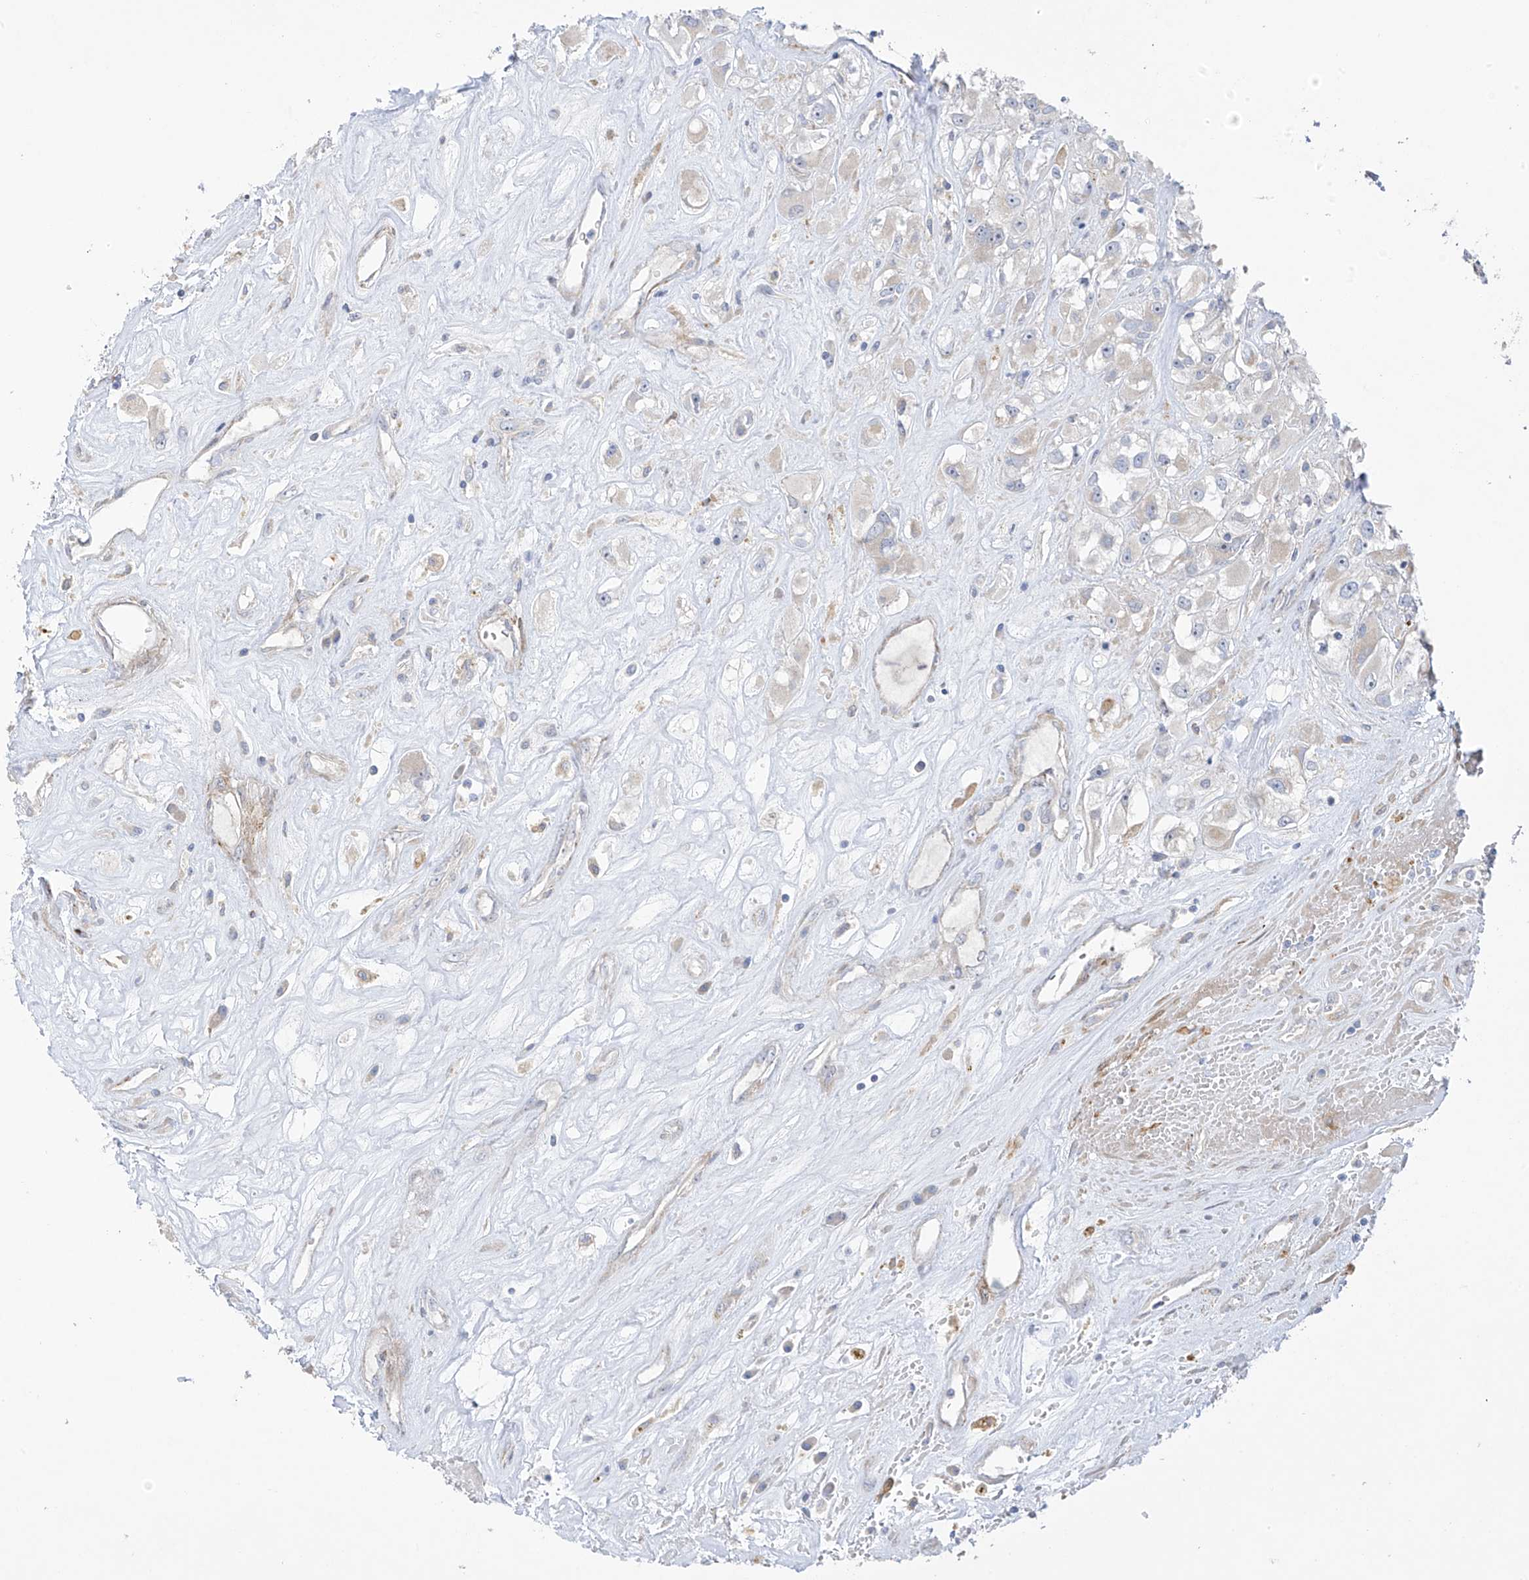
{"staining": {"intensity": "negative", "quantity": "none", "location": "none"}, "tissue": "renal cancer", "cell_type": "Tumor cells", "image_type": "cancer", "snomed": [{"axis": "morphology", "description": "Adenocarcinoma, NOS"}, {"axis": "topography", "description": "Kidney"}], "caption": "The photomicrograph exhibits no staining of tumor cells in renal adenocarcinoma. (Stains: DAB (3,3'-diaminobenzidine) immunohistochemistry with hematoxylin counter stain, Microscopy: brightfield microscopy at high magnification).", "gene": "ZNF641", "patient": {"sex": "female", "age": 52}}